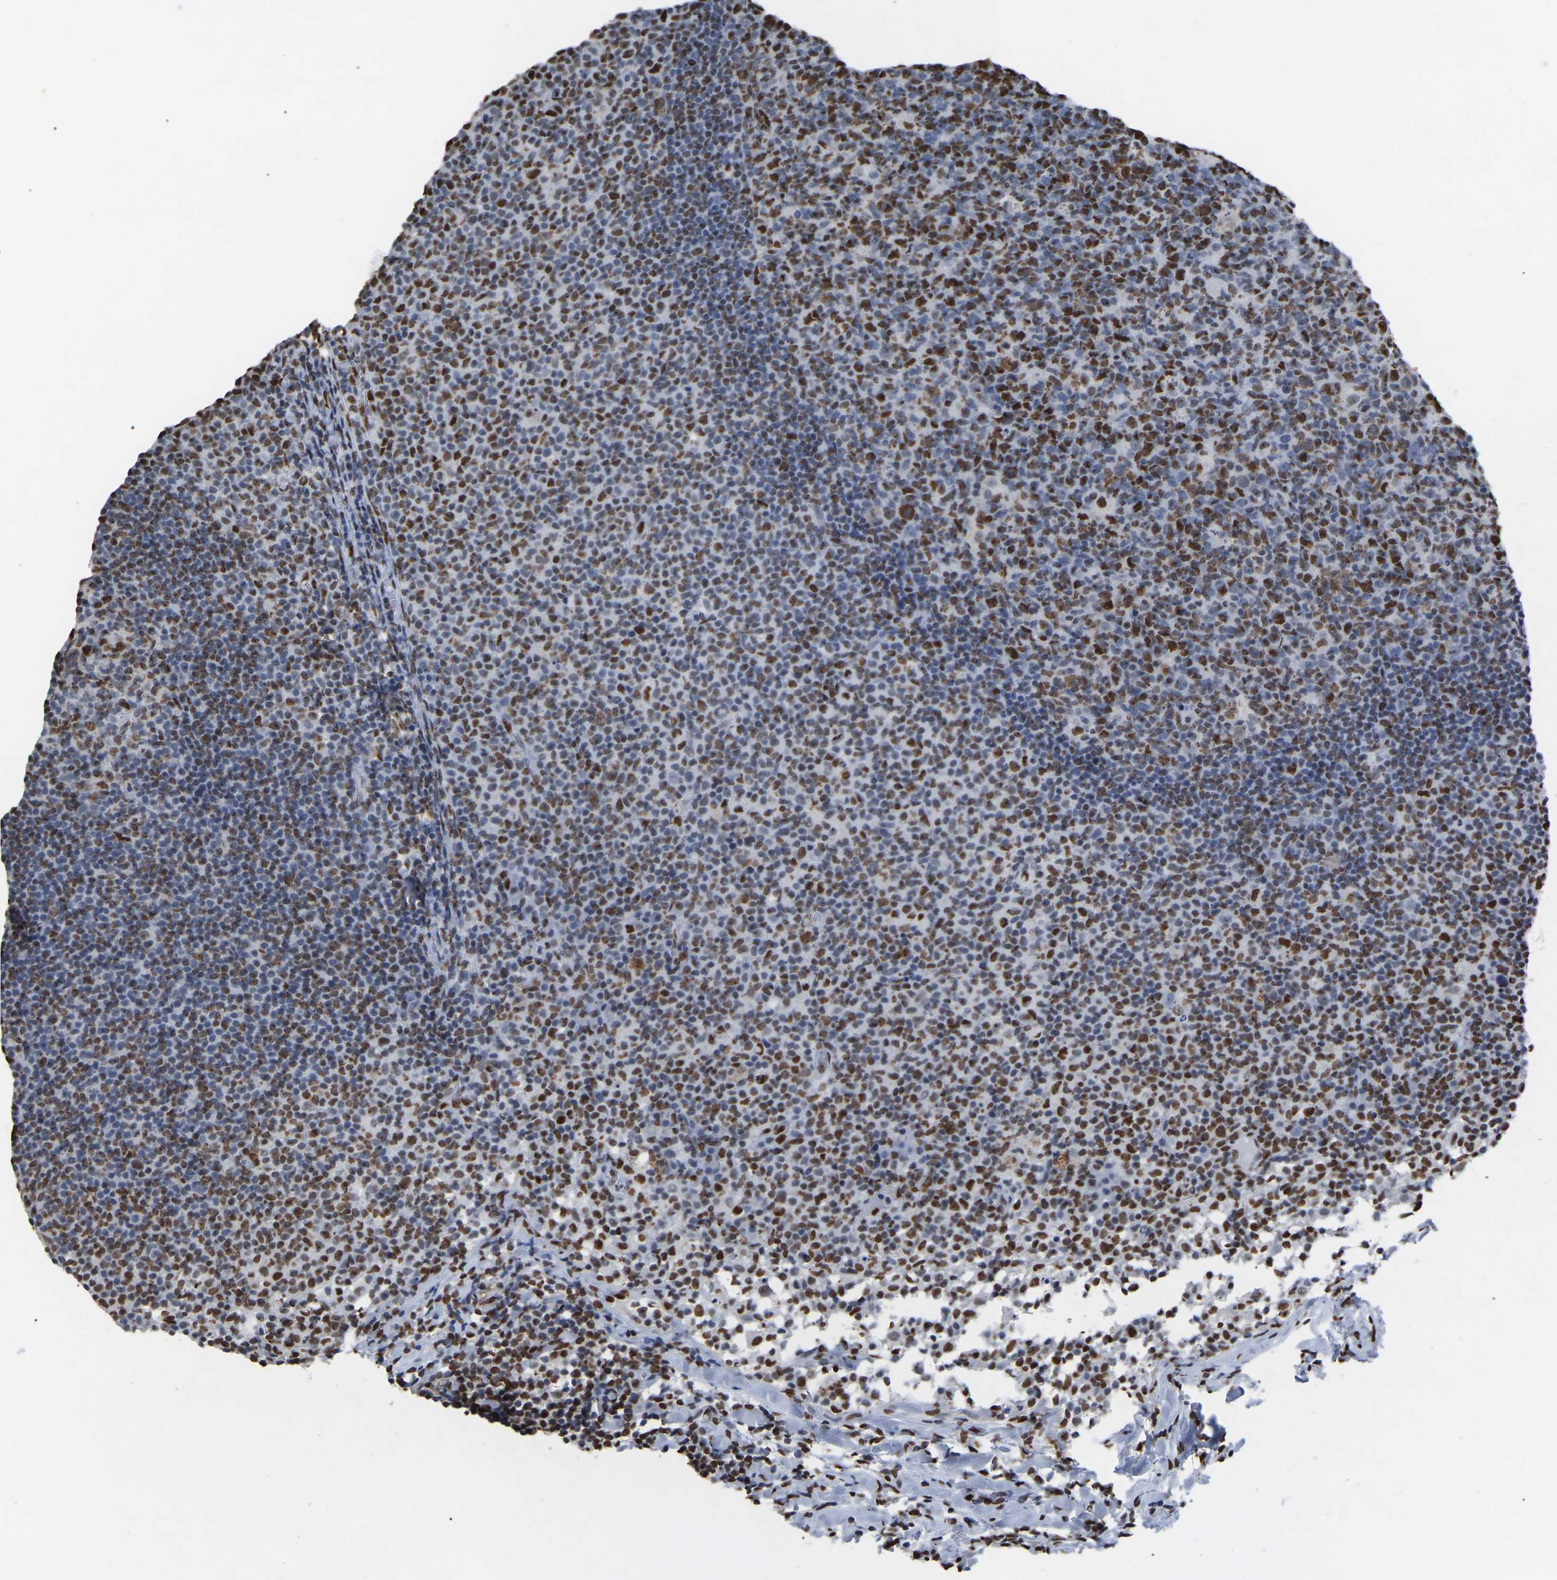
{"staining": {"intensity": "strong", "quantity": "25%-75%", "location": "nuclear"}, "tissue": "lymph node", "cell_type": "Germinal center cells", "image_type": "normal", "snomed": [{"axis": "morphology", "description": "Normal tissue, NOS"}, {"axis": "morphology", "description": "Inflammation, NOS"}, {"axis": "topography", "description": "Lymph node"}], "caption": "A high amount of strong nuclear positivity is identified in approximately 25%-75% of germinal center cells in benign lymph node. (IHC, brightfield microscopy, high magnification).", "gene": "RBL2", "patient": {"sex": "male", "age": 55}}